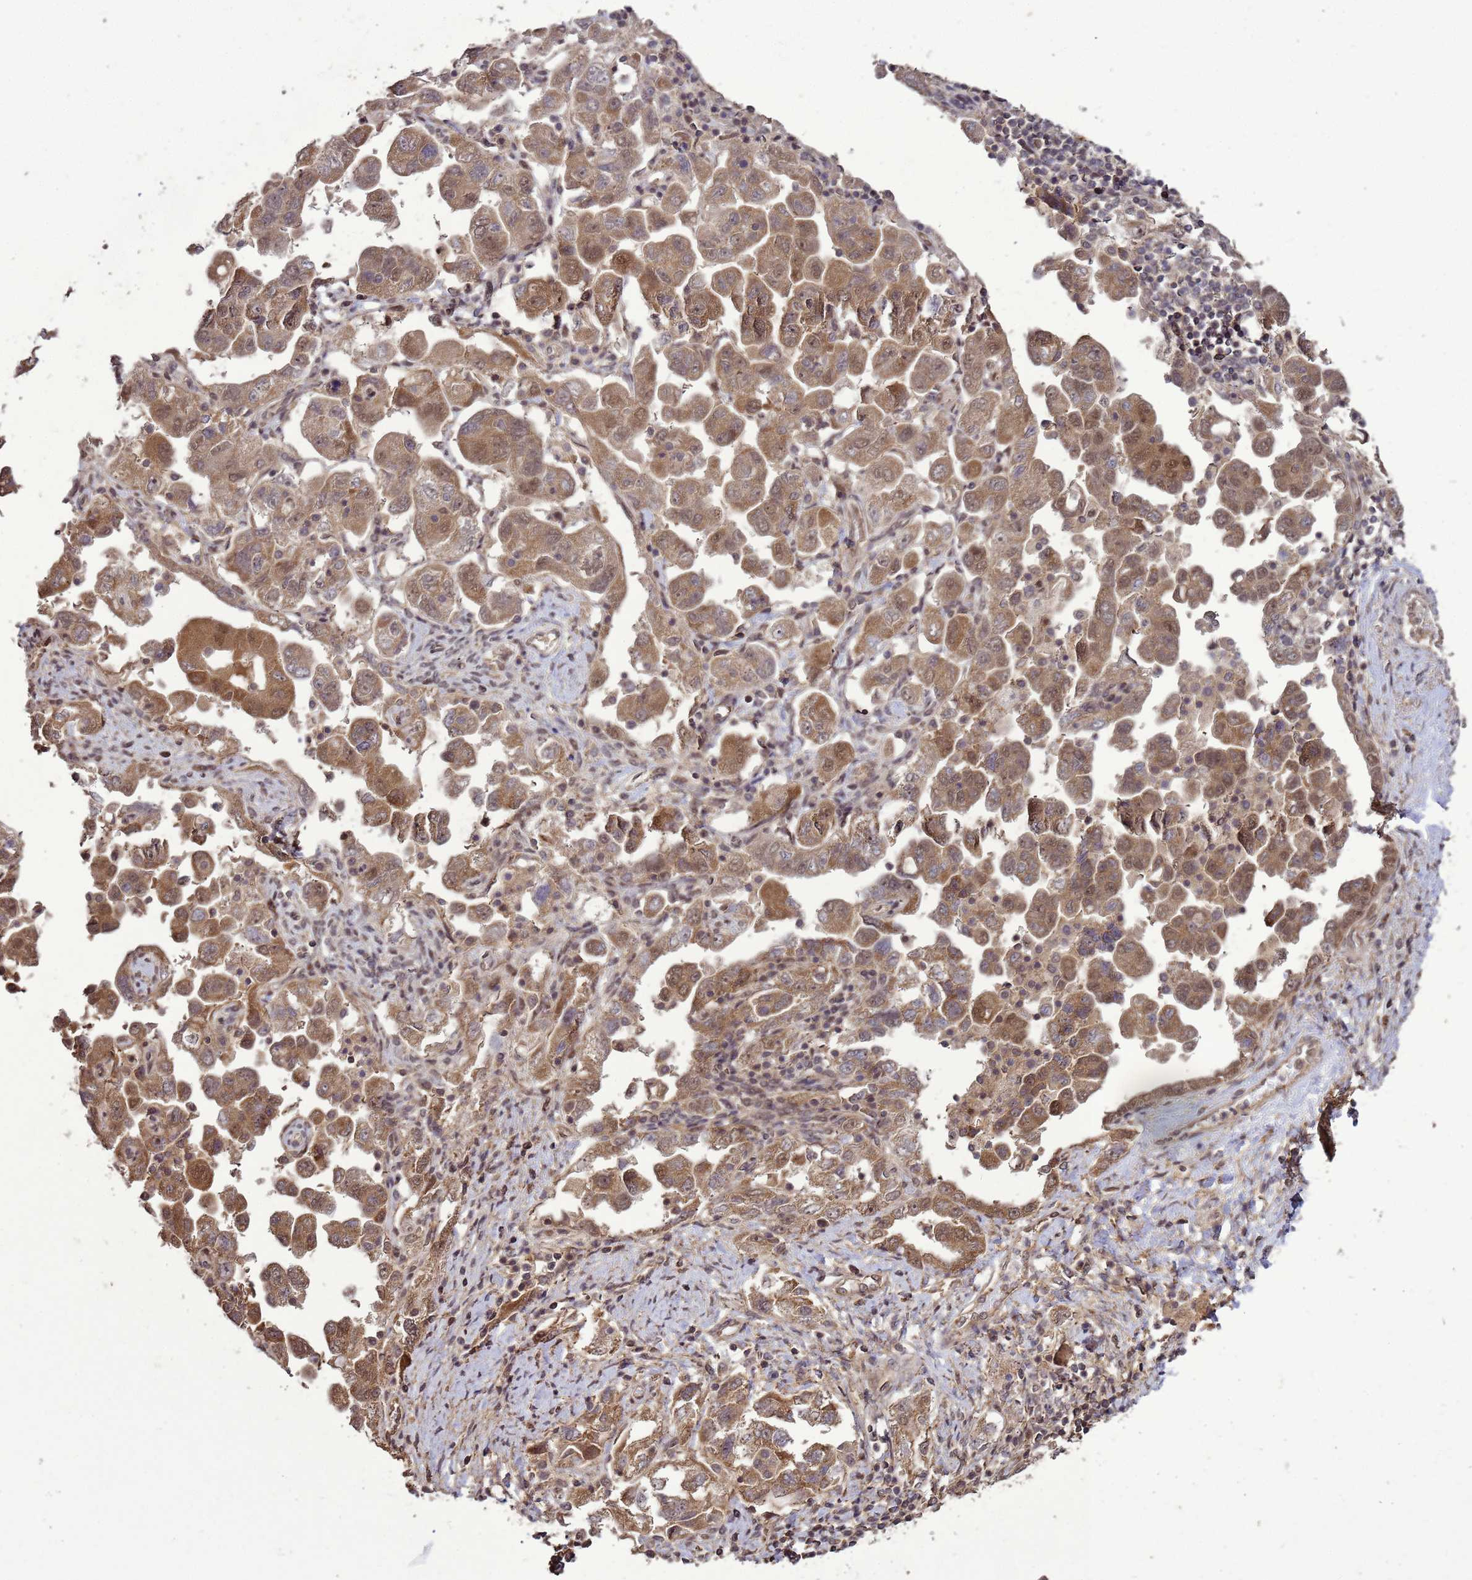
{"staining": {"intensity": "moderate", "quantity": ">75%", "location": "cytoplasmic/membranous,nuclear"}, "tissue": "ovarian cancer", "cell_type": "Tumor cells", "image_type": "cancer", "snomed": [{"axis": "morphology", "description": "Carcinoma, NOS"}, {"axis": "morphology", "description": "Cystadenocarcinoma, serous, NOS"}, {"axis": "topography", "description": "Ovary"}], "caption": "Ovarian cancer (carcinoma) tissue displays moderate cytoplasmic/membranous and nuclear positivity in approximately >75% of tumor cells The staining is performed using DAB (3,3'-diaminobenzidine) brown chromogen to label protein expression. The nuclei are counter-stained blue using hematoxylin.", "gene": "CRBN", "patient": {"sex": "female", "age": 69}}